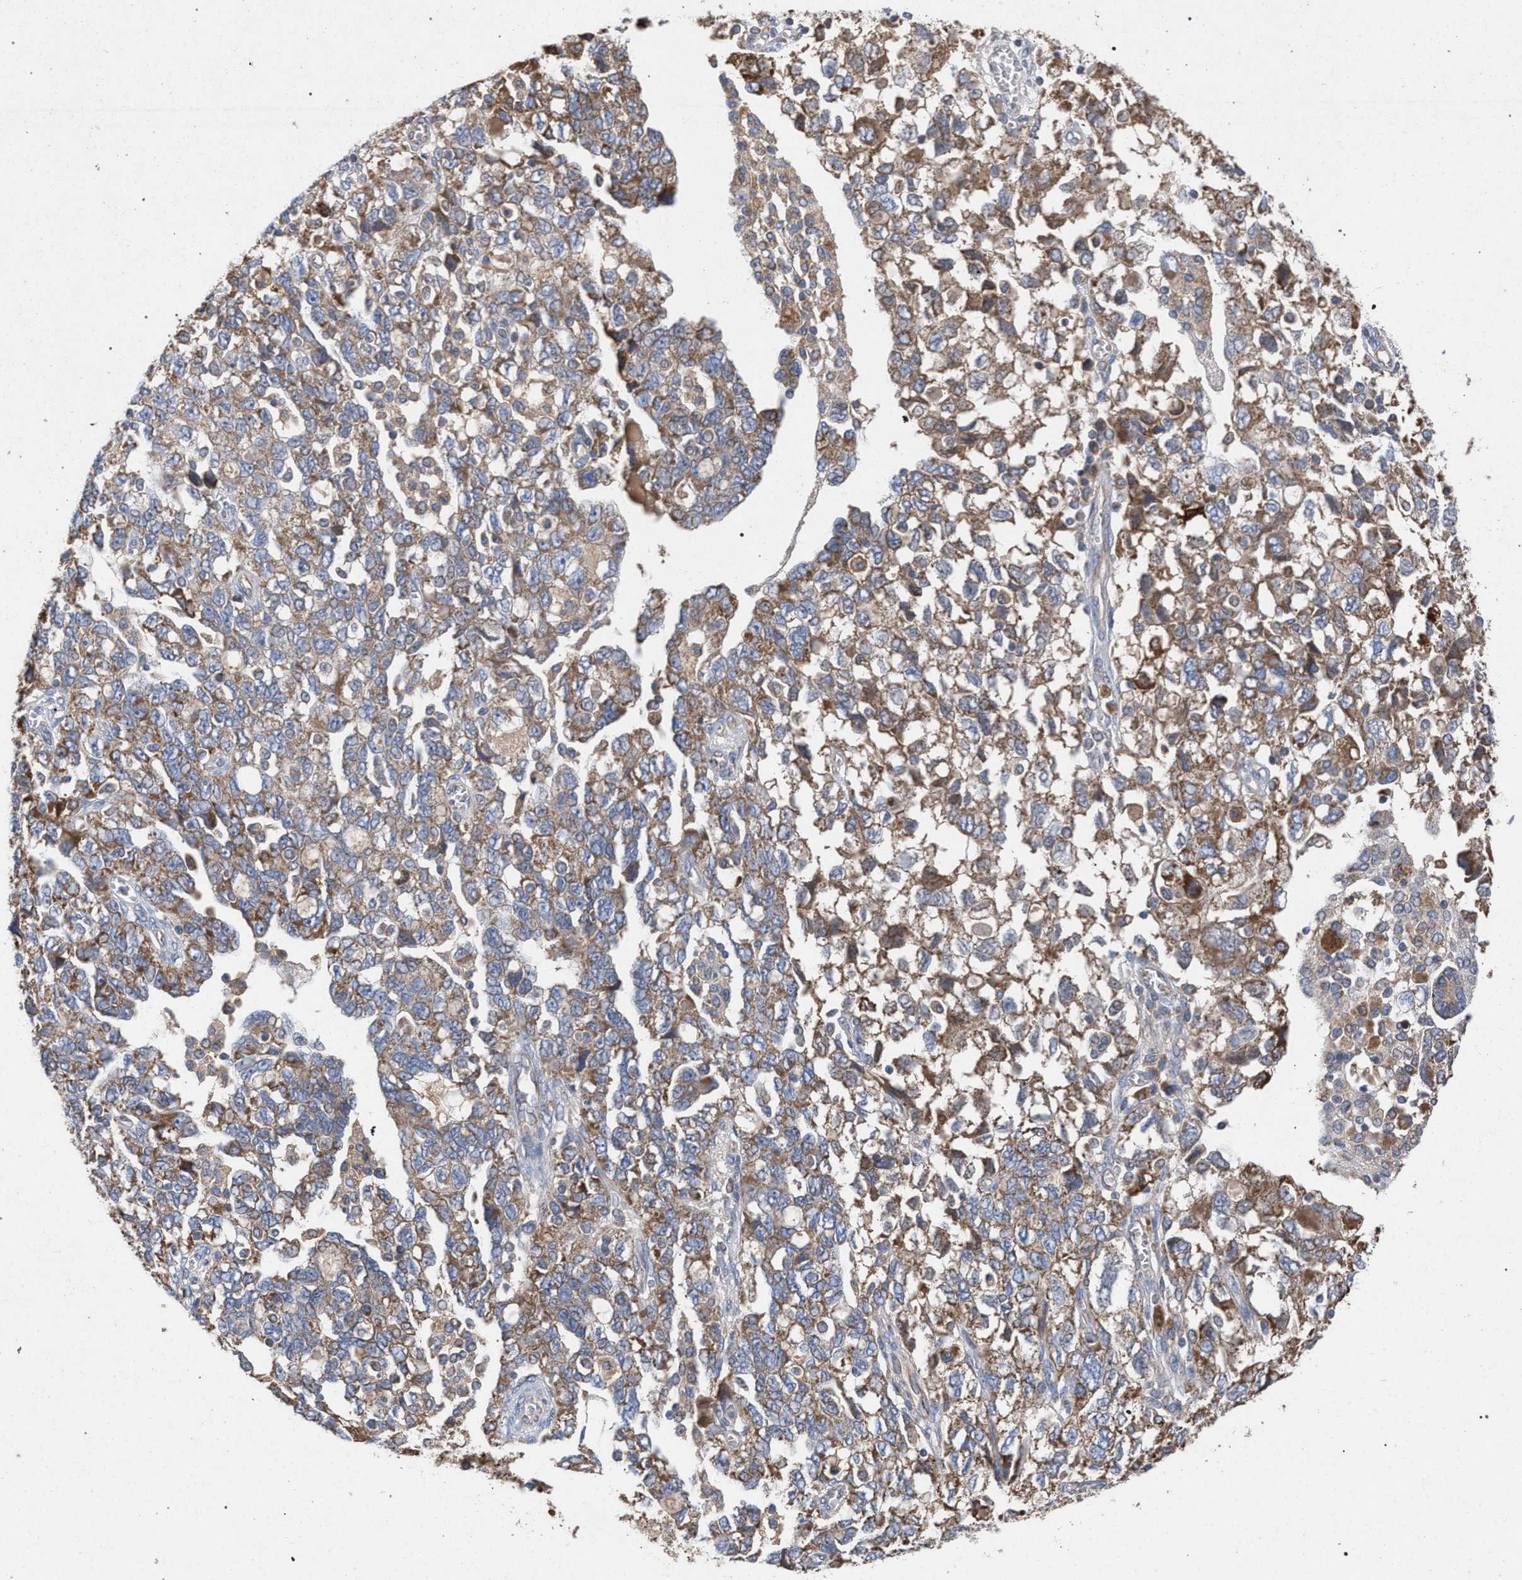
{"staining": {"intensity": "weak", "quantity": ">75%", "location": "cytoplasmic/membranous"}, "tissue": "ovarian cancer", "cell_type": "Tumor cells", "image_type": "cancer", "snomed": [{"axis": "morphology", "description": "Carcinoma, NOS"}, {"axis": "morphology", "description": "Cystadenocarcinoma, serous, NOS"}, {"axis": "topography", "description": "Ovary"}], "caption": "Carcinoma (ovarian) stained with a protein marker demonstrates weak staining in tumor cells.", "gene": "BCL2L12", "patient": {"sex": "female", "age": 69}}